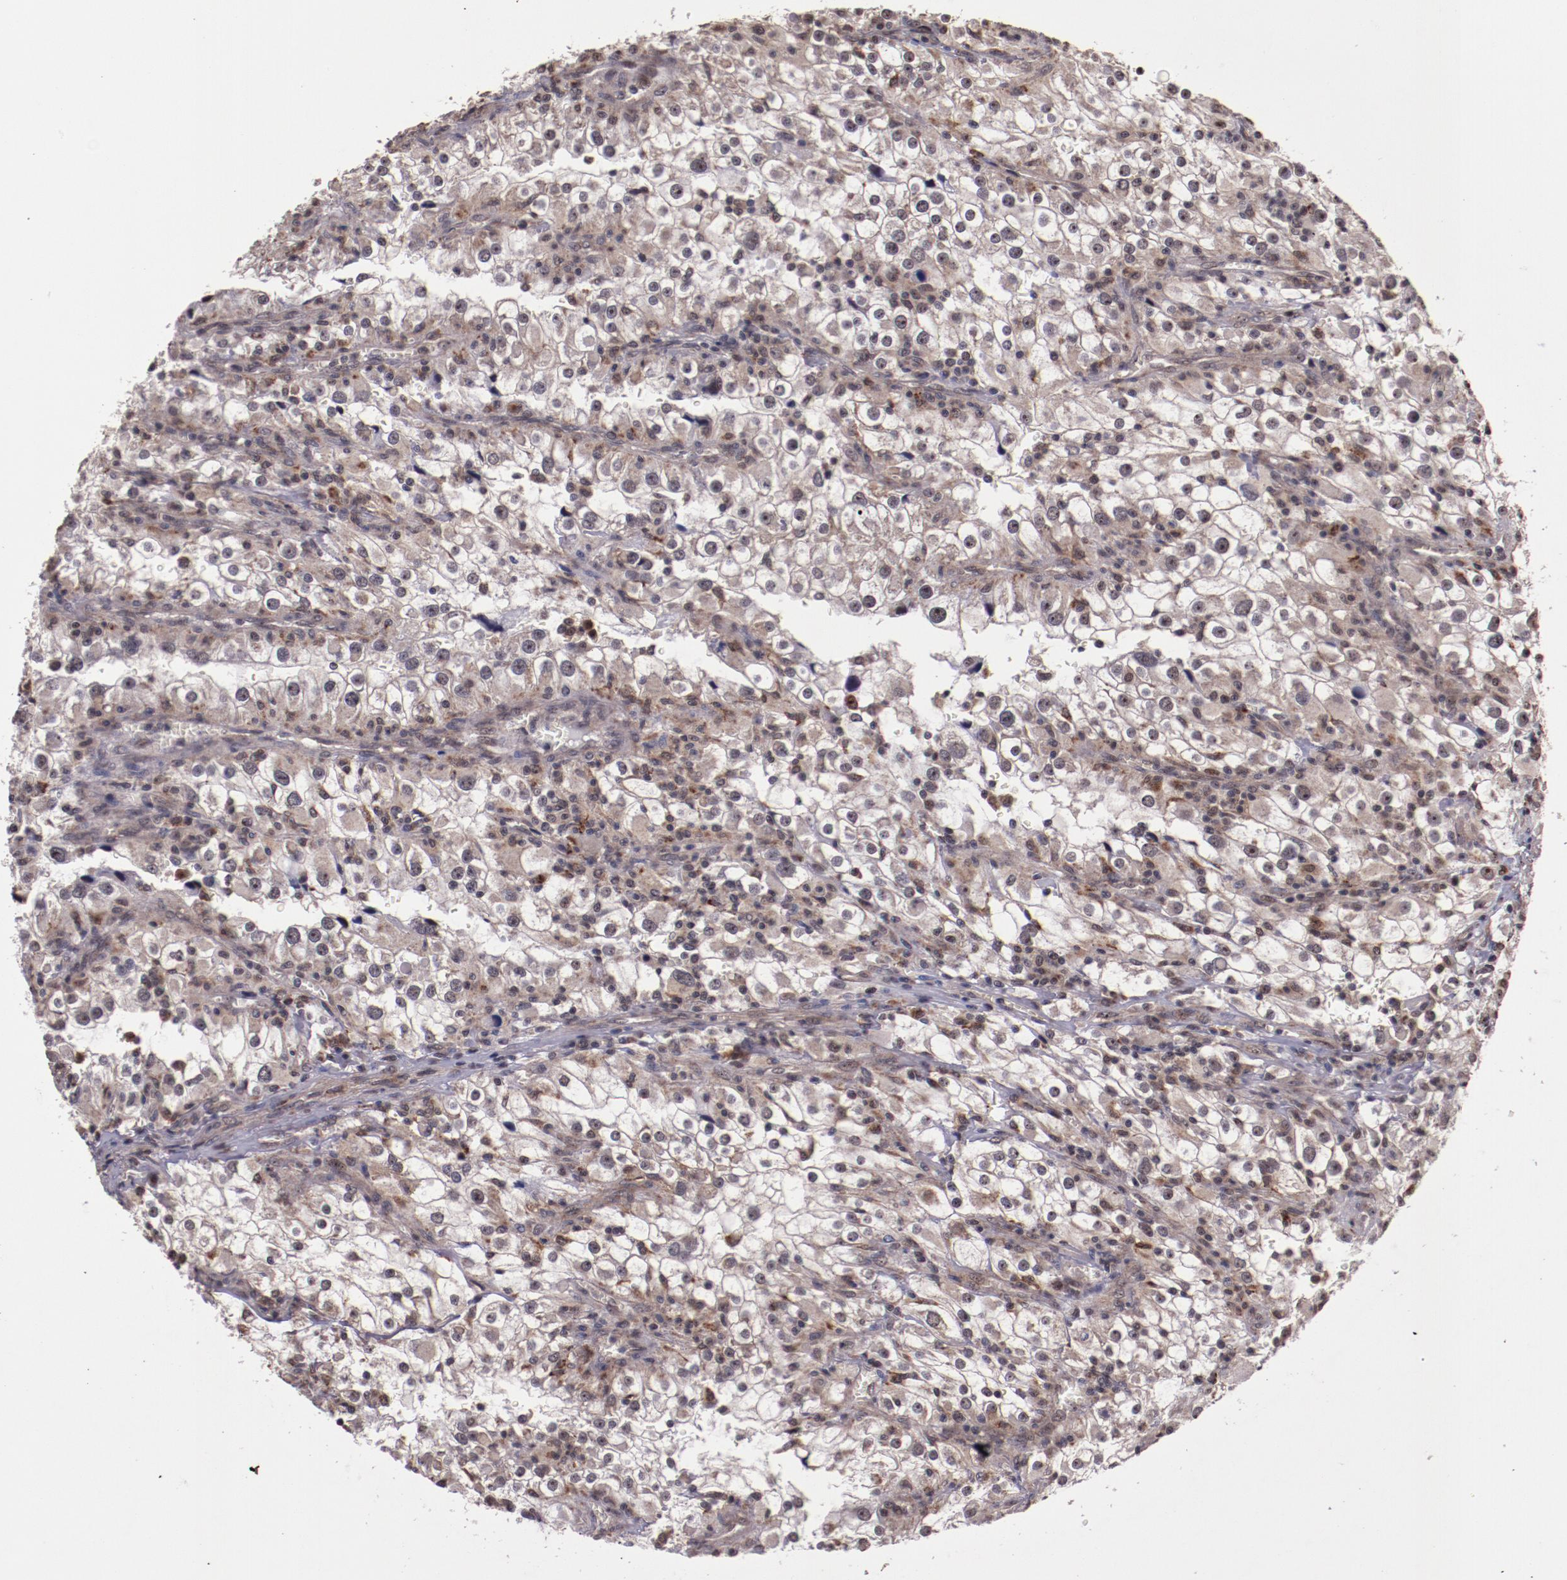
{"staining": {"intensity": "weak", "quantity": "25%-75%", "location": "cytoplasmic/membranous,nuclear"}, "tissue": "renal cancer", "cell_type": "Tumor cells", "image_type": "cancer", "snomed": [{"axis": "morphology", "description": "Adenocarcinoma, NOS"}, {"axis": "topography", "description": "Kidney"}], "caption": "About 25%-75% of tumor cells in renal adenocarcinoma show weak cytoplasmic/membranous and nuclear protein expression as visualized by brown immunohistochemical staining.", "gene": "CECR2", "patient": {"sex": "female", "age": 52}}